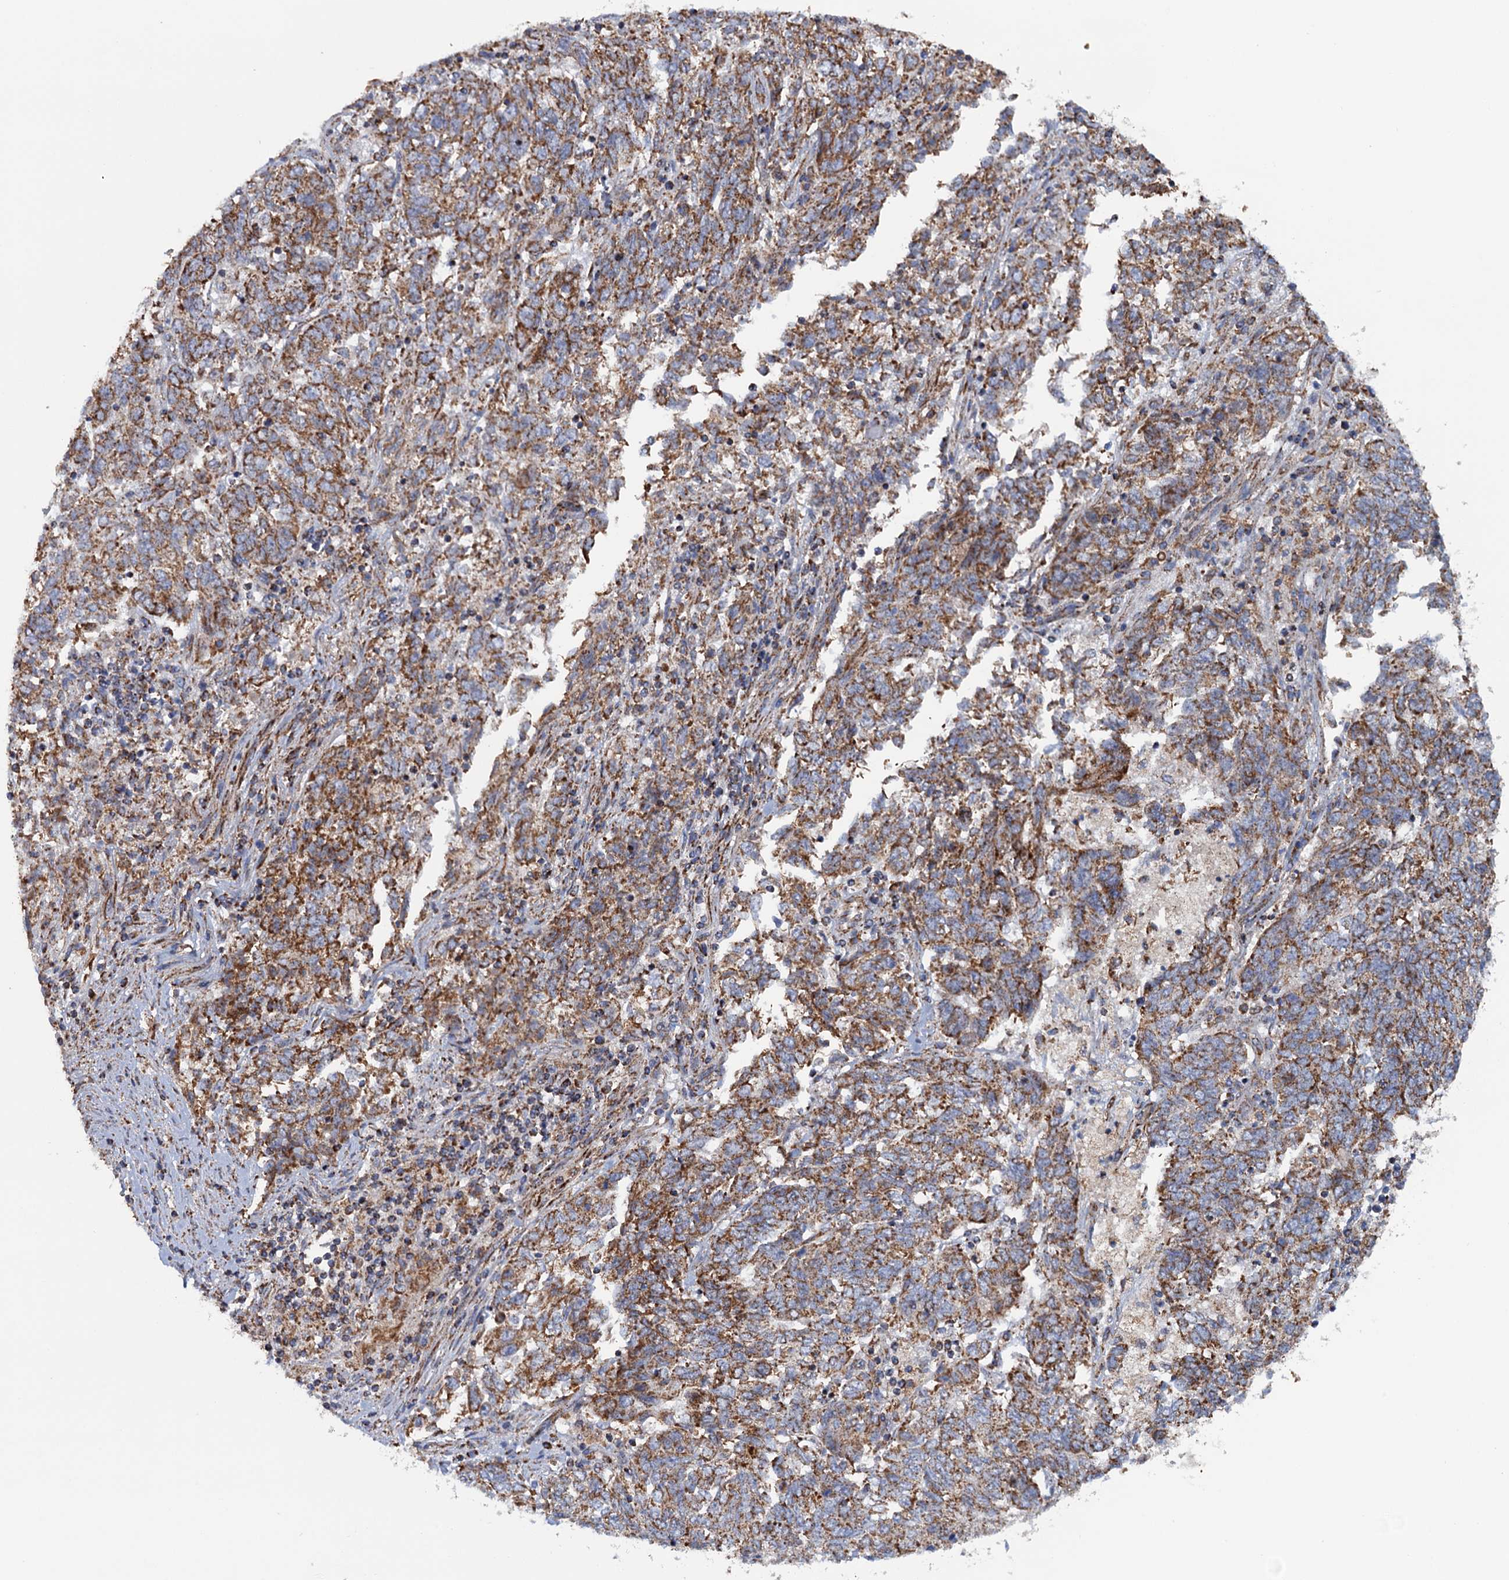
{"staining": {"intensity": "strong", "quantity": ">75%", "location": "cytoplasmic/membranous"}, "tissue": "endometrial cancer", "cell_type": "Tumor cells", "image_type": "cancer", "snomed": [{"axis": "morphology", "description": "Adenocarcinoma, NOS"}, {"axis": "topography", "description": "Endometrium"}], "caption": "Protein expression analysis of human endometrial cancer reveals strong cytoplasmic/membranous staining in about >75% of tumor cells. (Brightfield microscopy of DAB IHC at high magnification).", "gene": "GTPBP3", "patient": {"sex": "female", "age": 80}}